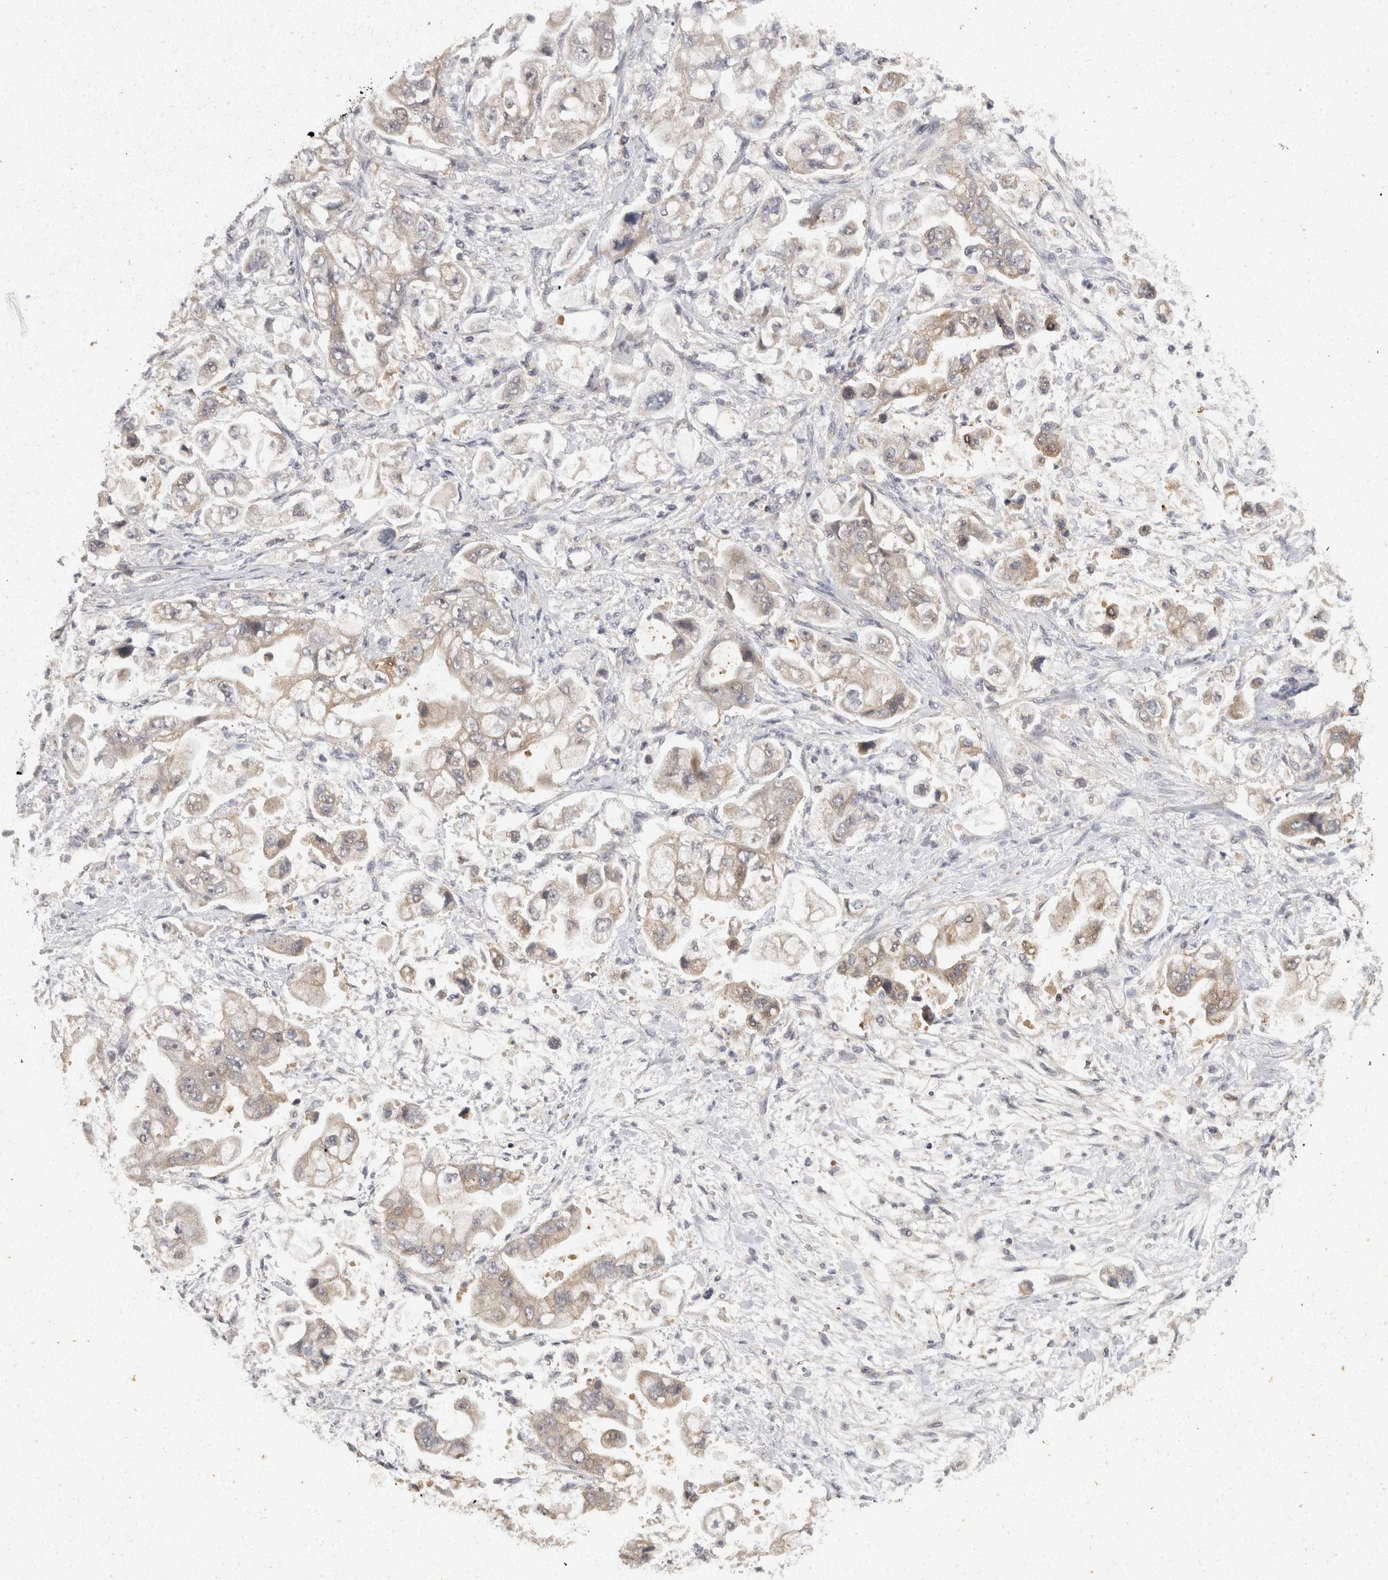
{"staining": {"intensity": "moderate", "quantity": ">75%", "location": "cytoplasmic/membranous"}, "tissue": "stomach cancer", "cell_type": "Tumor cells", "image_type": "cancer", "snomed": [{"axis": "morphology", "description": "Adenocarcinoma, NOS"}, {"axis": "topography", "description": "Stomach"}], "caption": "IHC micrograph of human adenocarcinoma (stomach) stained for a protein (brown), which displays medium levels of moderate cytoplasmic/membranous expression in about >75% of tumor cells.", "gene": "ACAT2", "patient": {"sex": "male", "age": 62}}